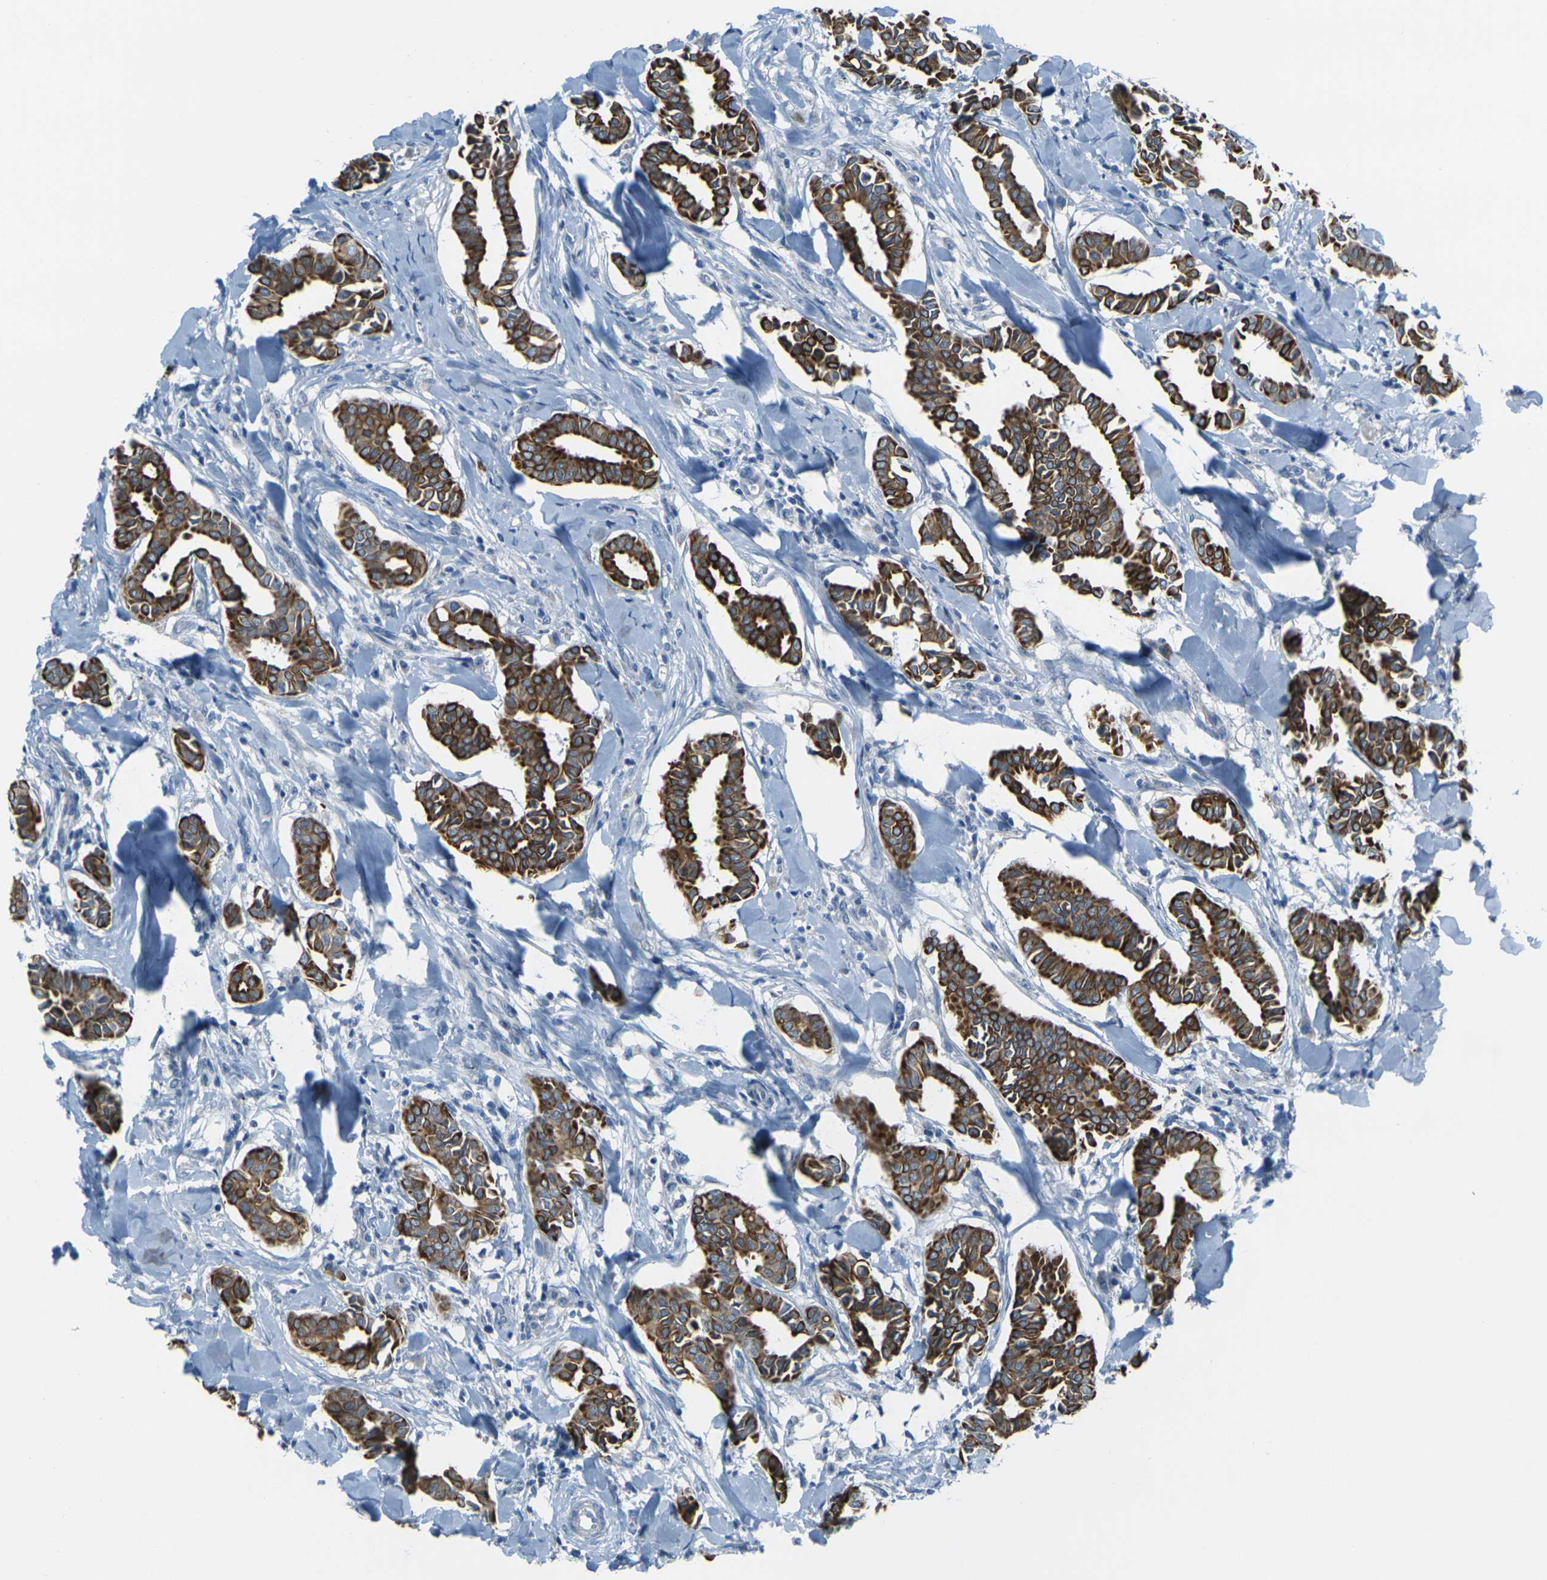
{"staining": {"intensity": "strong", "quantity": ">75%", "location": "cytoplasmic/membranous"}, "tissue": "head and neck cancer", "cell_type": "Tumor cells", "image_type": "cancer", "snomed": [{"axis": "morphology", "description": "Adenocarcinoma, NOS"}, {"axis": "topography", "description": "Salivary gland"}, {"axis": "topography", "description": "Head-Neck"}], "caption": "Protein expression by IHC shows strong cytoplasmic/membranous staining in about >75% of tumor cells in head and neck cancer. Nuclei are stained in blue.", "gene": "ANKRD46", "patient": {"sex": "female", "age": 59}}